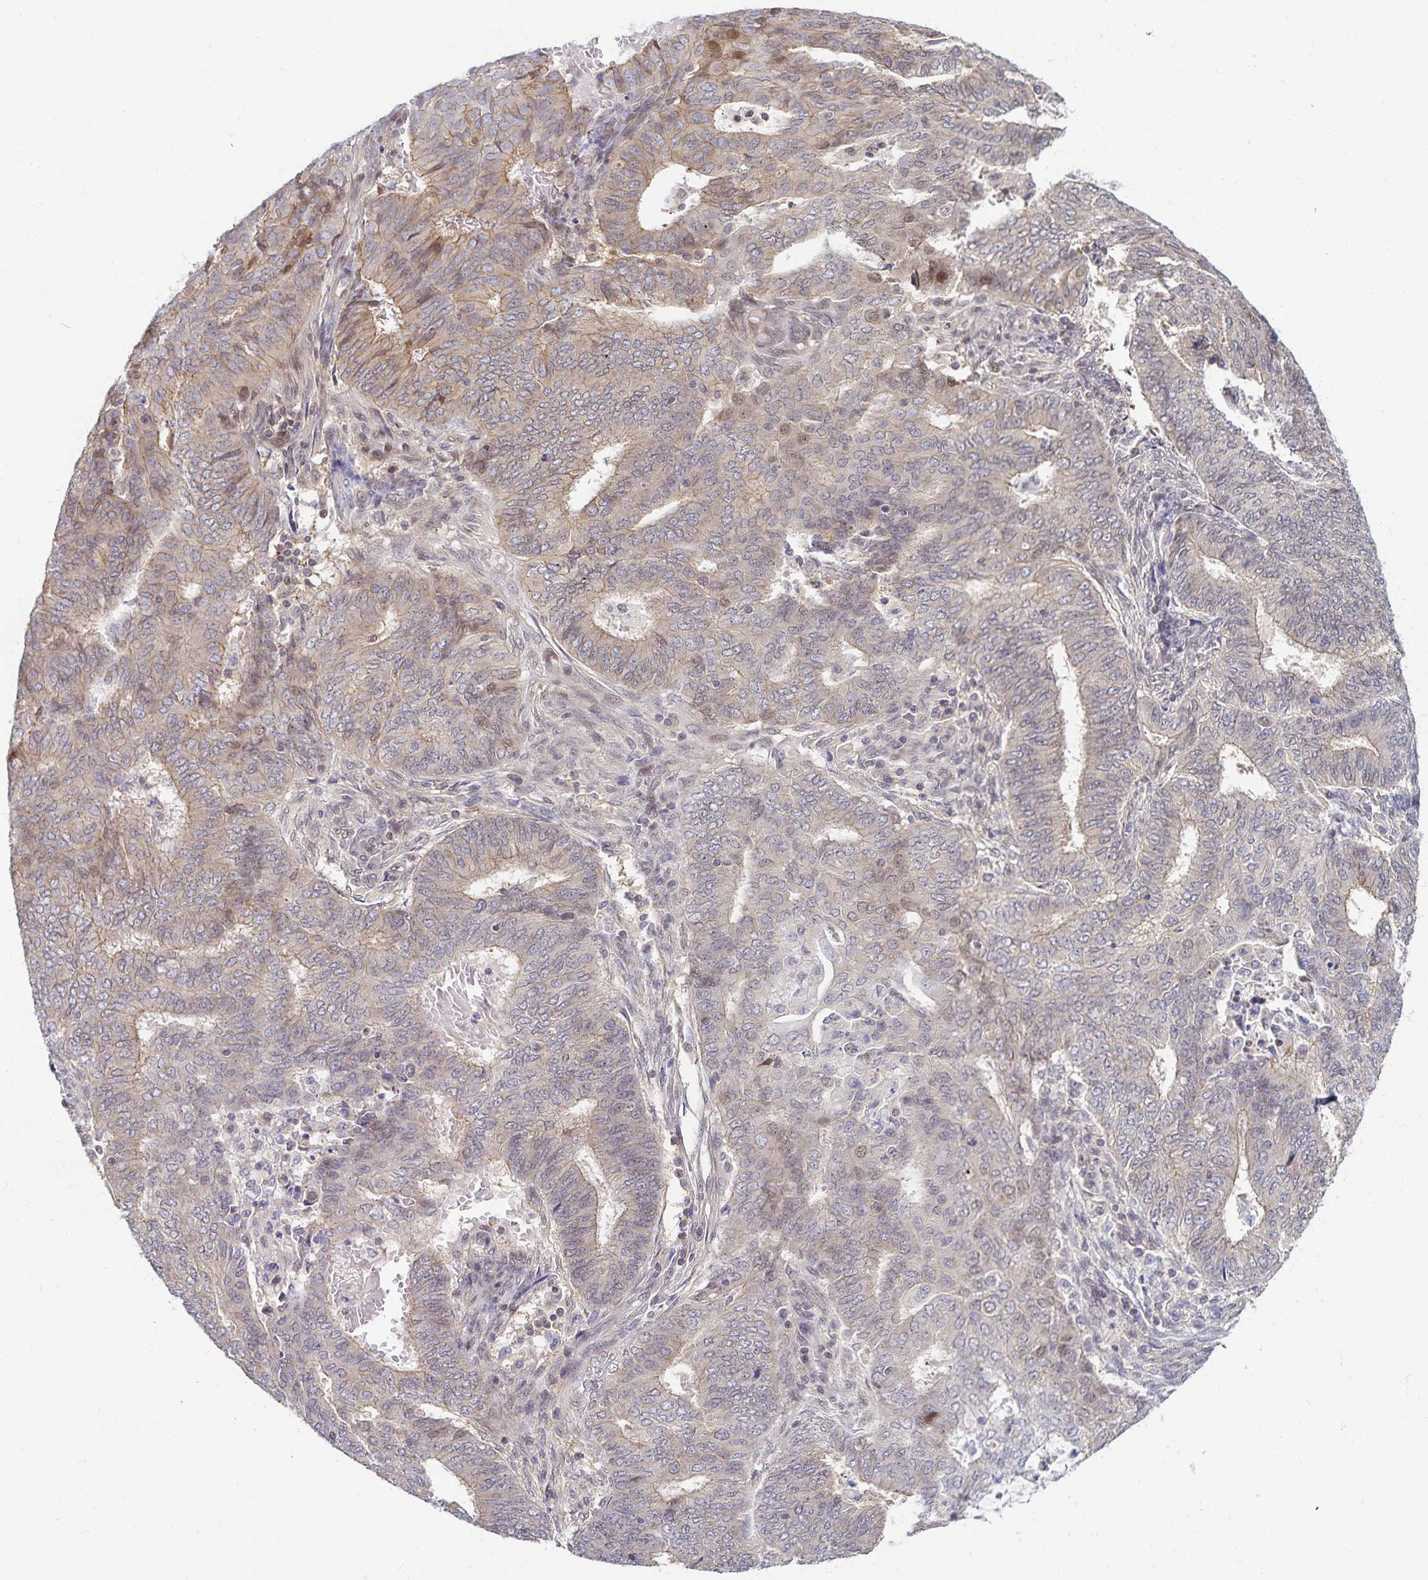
{"staining": {"intensity": "weak", "quantity": "<25%", "location": "cytoplasmic/membranous,nuclear"}, "tissue": "endometrial cancer", "cell_type": "Tumor cells", "image_type": "cancer", "snomed": [{"axis": "morphology", "description": "Adenocarcinoma, NOS"}, {"axis": "topography", "description": "Endometrium"}], "caption": "Immunohistochemistry of endometrial cancer (adenocarcinoma) exhibits no positivity in tumor cells.", "gene": "RAB9B", "patient": {"sex": "female", "age": 62}}